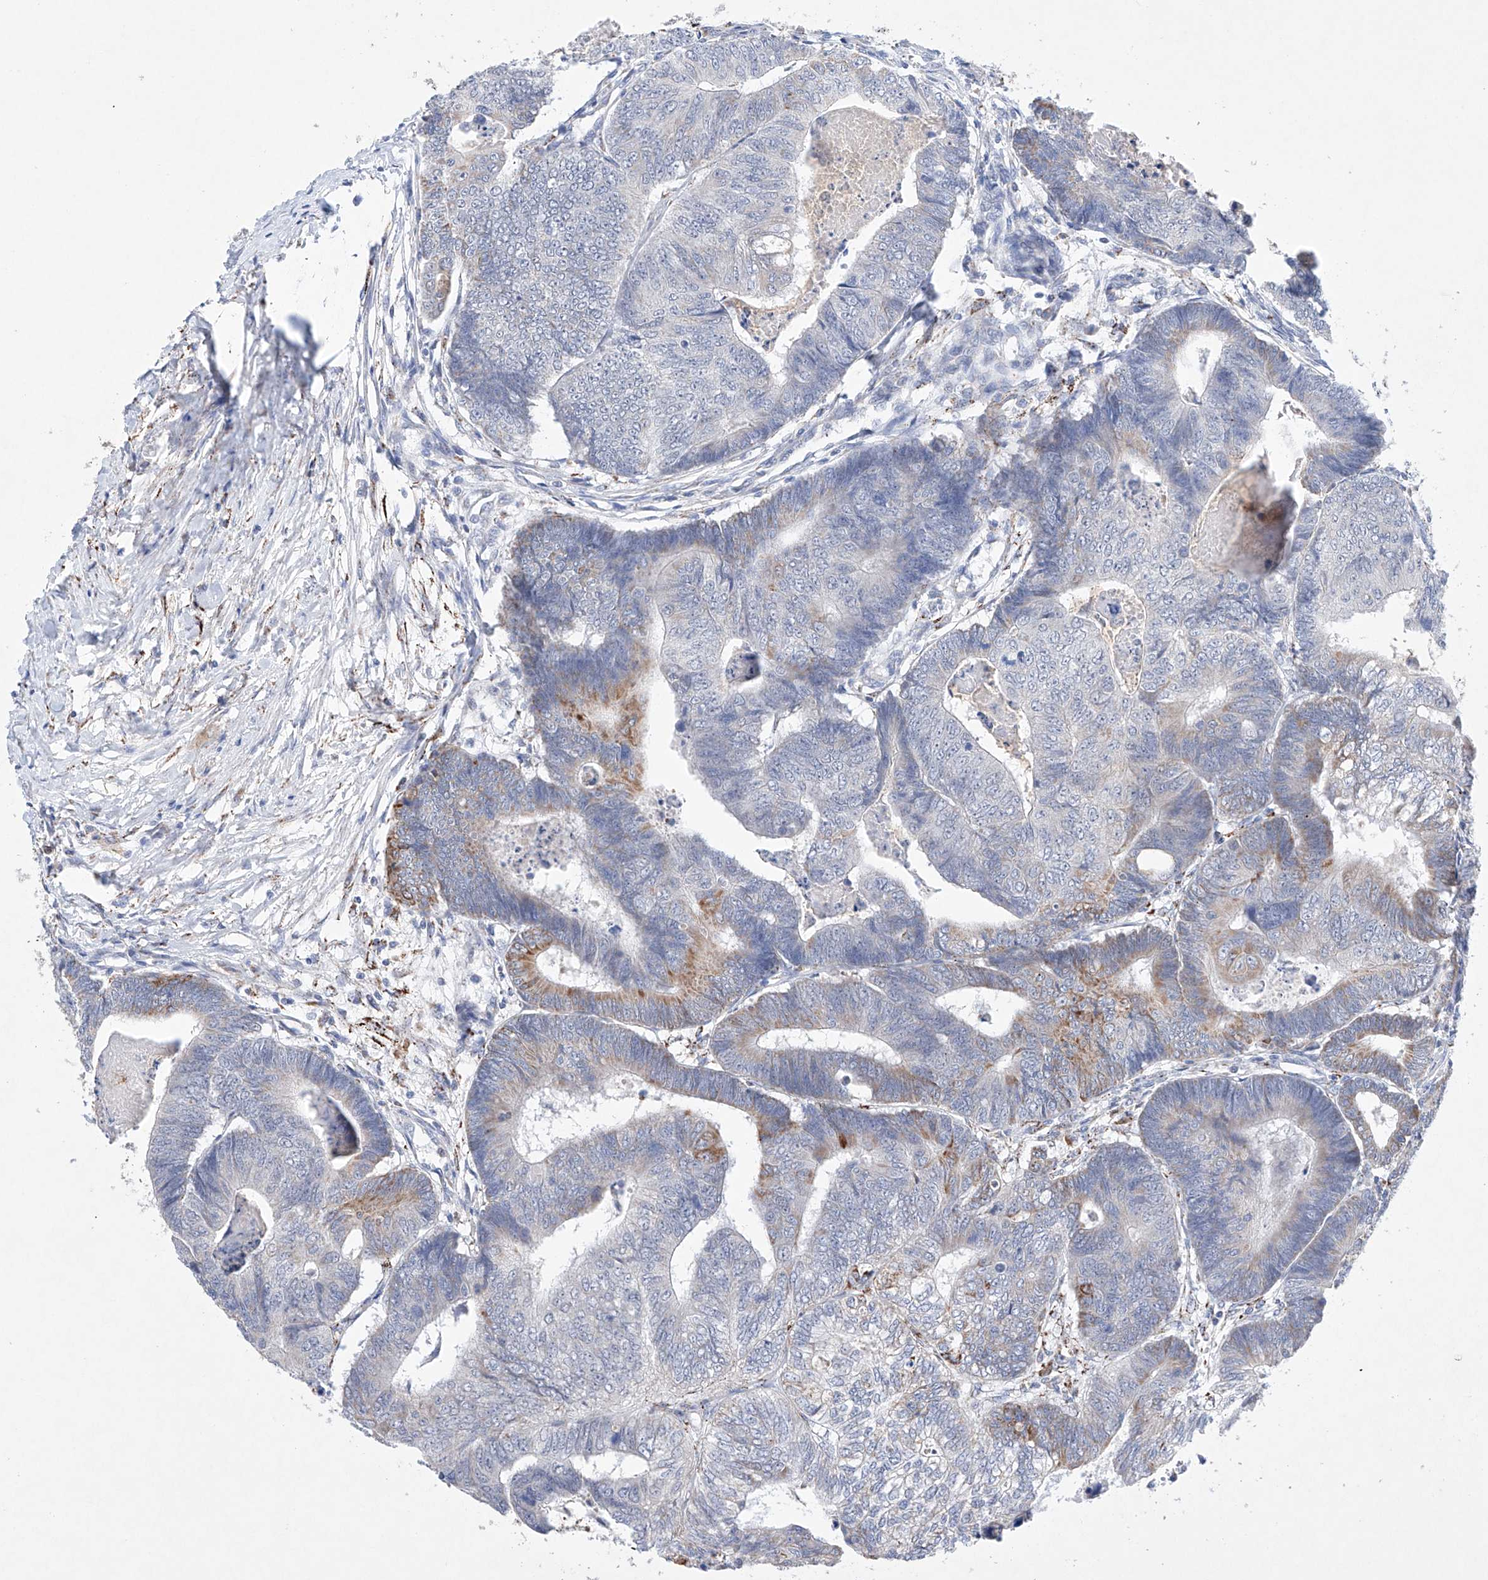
{"staining": {"intensity": "weak", "quantity": "<25%", "location": "cytoplasmic/membranous"}, "tissue": "colorectal cancer", "cell_type": "Tumor cells", "image_type": "cancer", "snomed": [{"axis": "morphology", "description": "Adenocarcinoma, NOS"}, {"axis": "topography", "description": "Colon"}], "caption": "DAB (3,3'-diaminobenzidine) immunohistochemical staining of human colorectal cancer displays no significant expression in tumor cells.", "gene": "NRROS", "patient": {"sex": "female", "age": 67}}